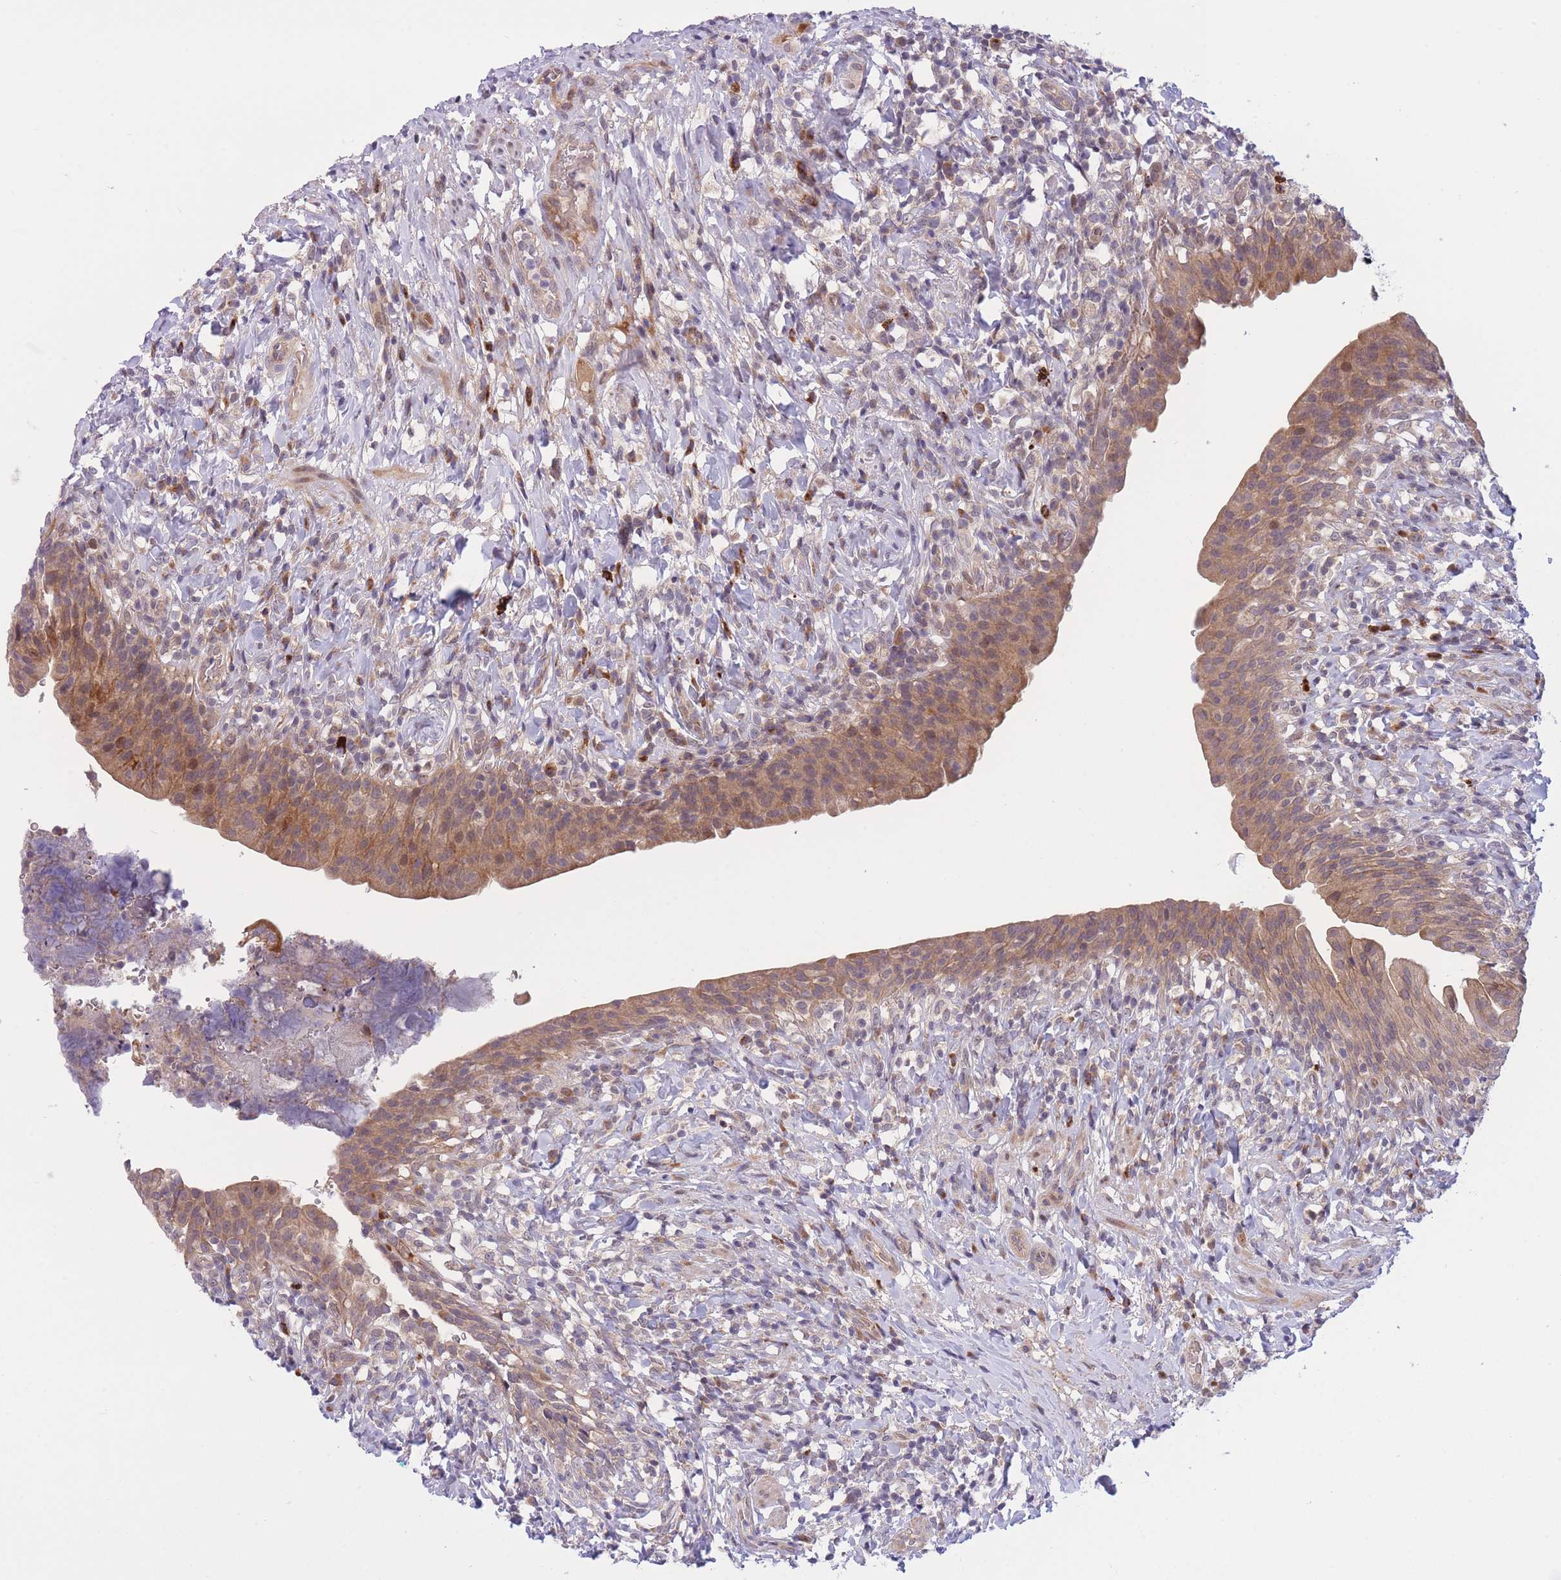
{"staining": {"intensity": "moderate", "quantity": ">75%", "location": "cytoplasmic/membranous,nuclear"}, "tissue": "urinary bladder", "cell_type": "Urothelial cells", "image_type": "normal", "snomed": [{"axis": "morphology", "description": "Normal tissue, NOS"}, {"axis": "morphology", "description": "Inflammation, NOS"}, {"axis": "topography", "description": "Urinary bladder"}], "caption": "A medium amount of moderate cytoplasmic/membranous,nuclear staining is identified in about >75% of urothelial cells in unremarkable urinary bladder. (Stains: DAB (3,3'-diaminobenzidine) in brown, nuclei in blue, Microscopy: brightfield microscopy at high magnification).", "gene": "CDC25B", "patient": {"sex": "male", "age": 64}}